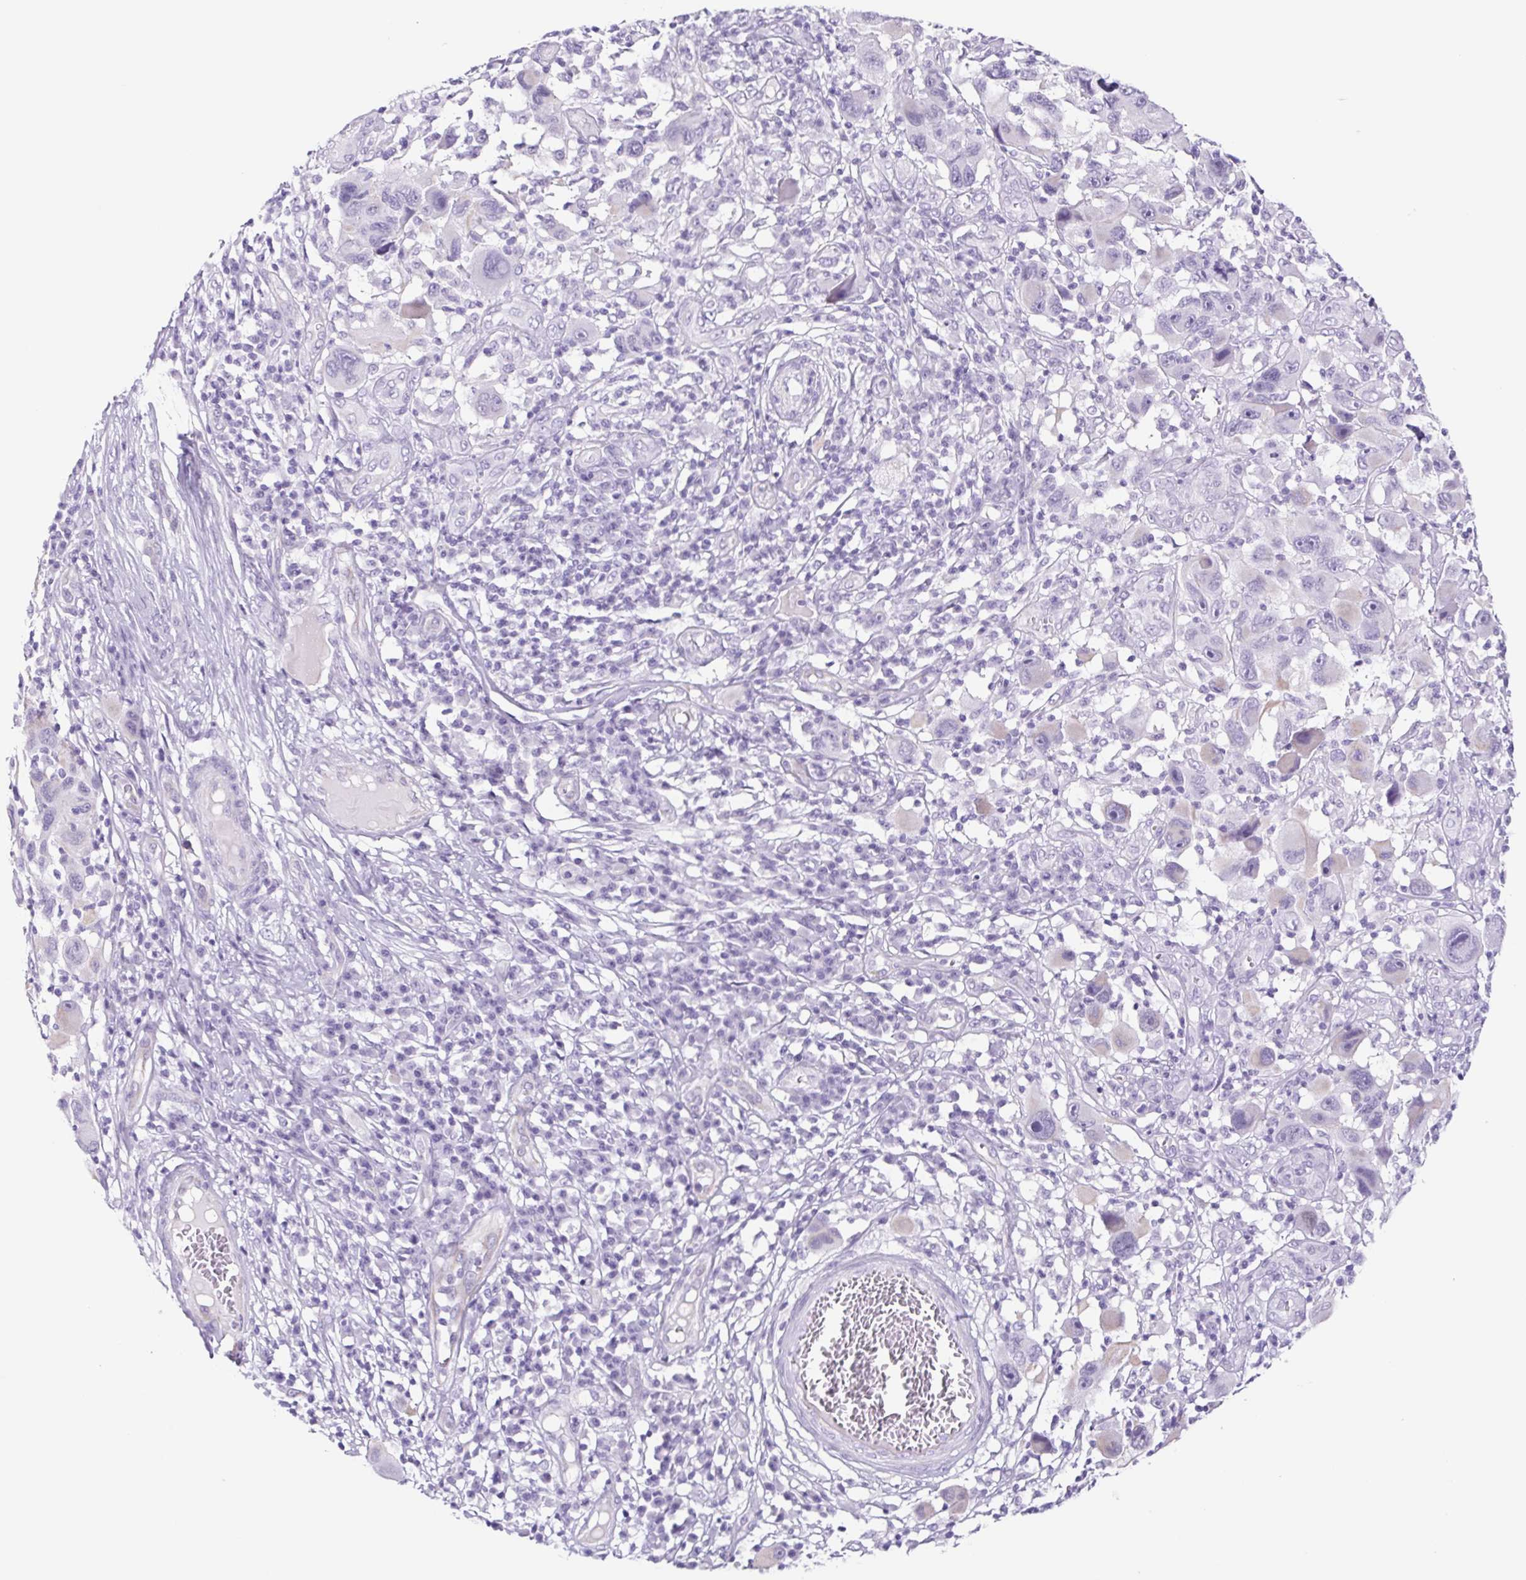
{"staining": {"intensity": "negative", "quantity": "none", "location": "none"}, "tissue": "melanoma", "cell_type": "Tumor cells", "image_type": "cancer", "snomed": [{"axis": "morphology", "description": "Malignant melanoma, NOS"}, {"axis": "topography", "description": "Skin"}], "caption": "The IHC histopathology image has no significant staining in tumor cells of melanoma tissue.", "gene": "CYP21A2", "patient": {"sex": "male", "age": 53}}